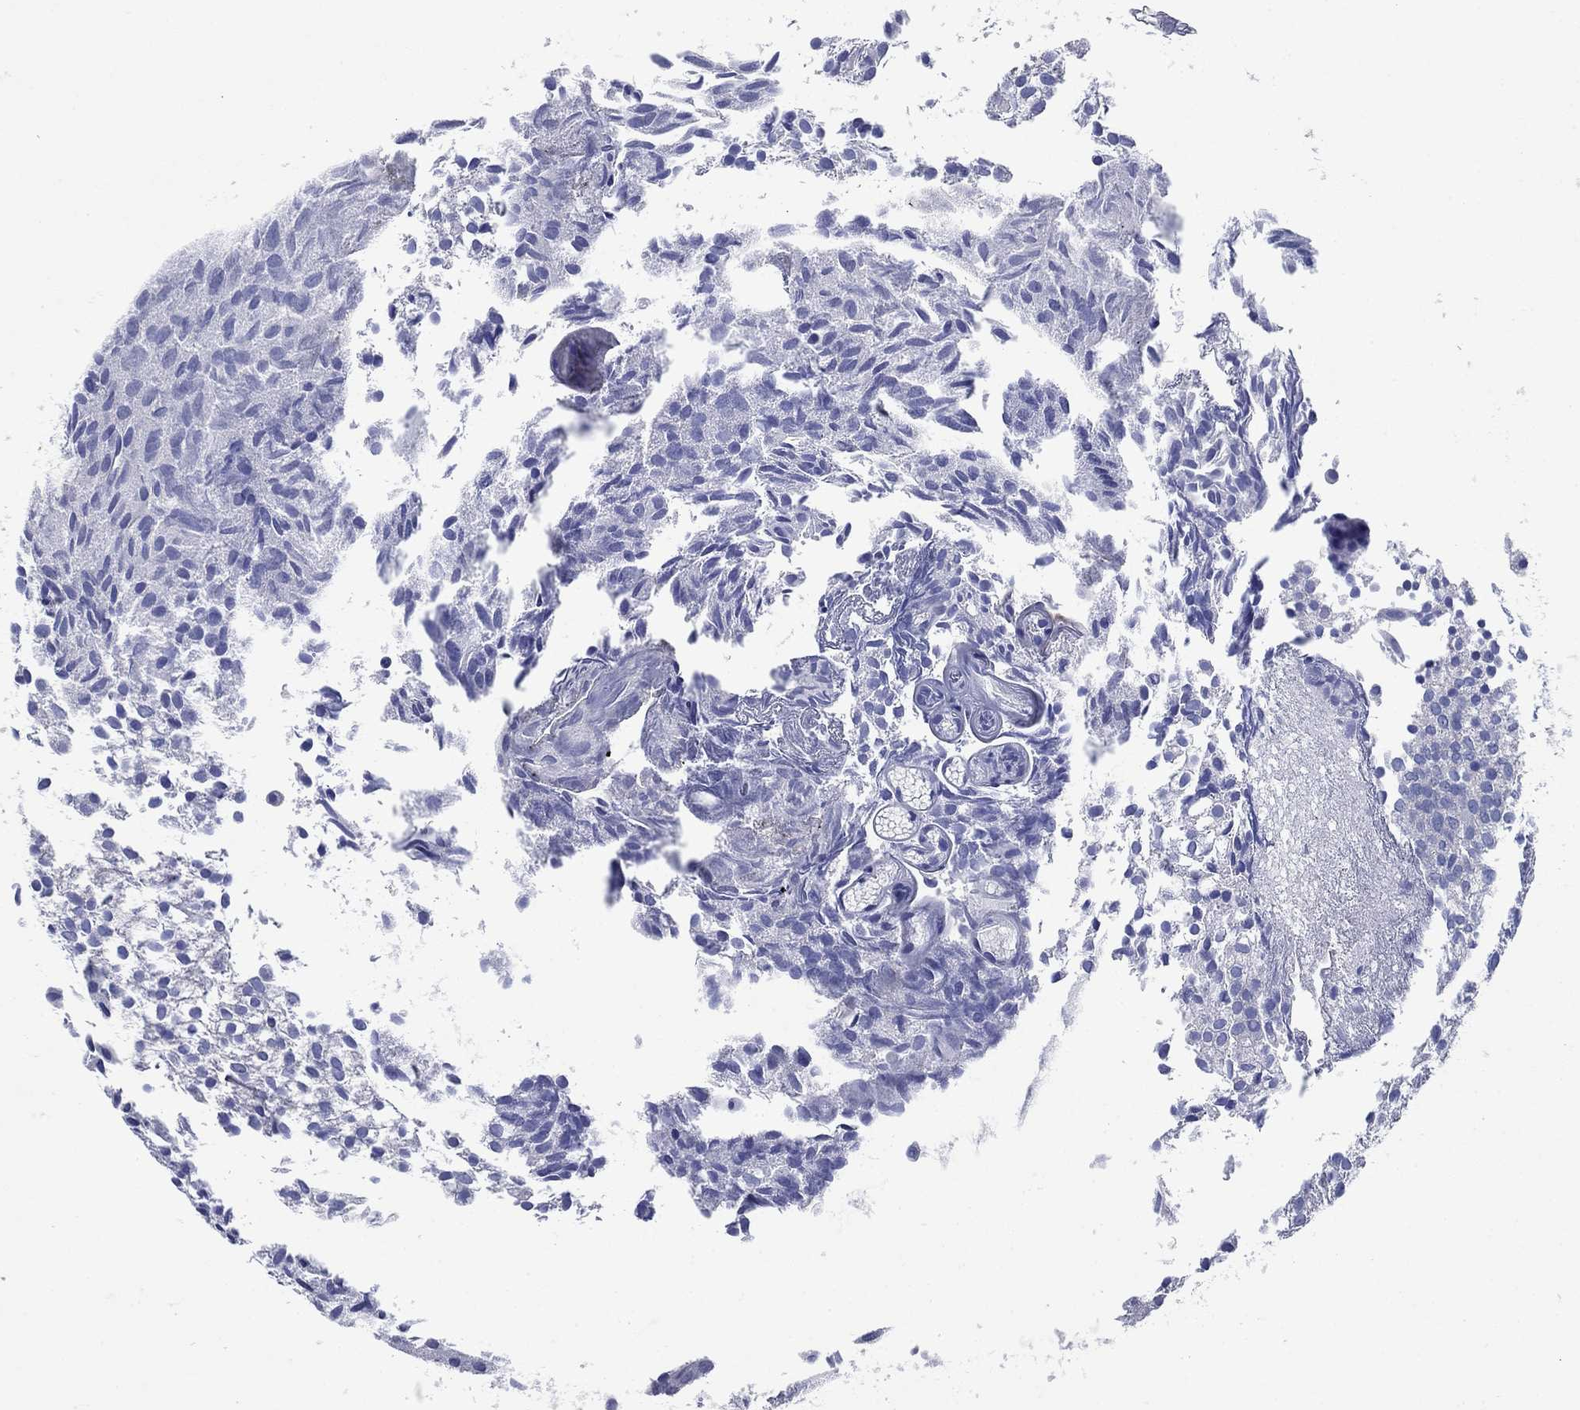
{"staining": {"intensity": "negative", "quantity": "none", "location": "none"}, "tissue": "urothelial cancer", "cell_type": "Tumor cells", "image_type": "cancer", "snomed": [{"axis": "morphology", "description": "Urothelial carcinoma, Low grade"}, {"axis": "topography", "description": "Urinary bladder"}], "caption": "Photomicrograph shows no significant protein expression in tumor cells of urothelial cancer. (Immunohistochemistry (ihc), brightfield microscopy, high magnification).", "gene": "SULT2B1", "patient": {"sex": "male", "age": 89}}